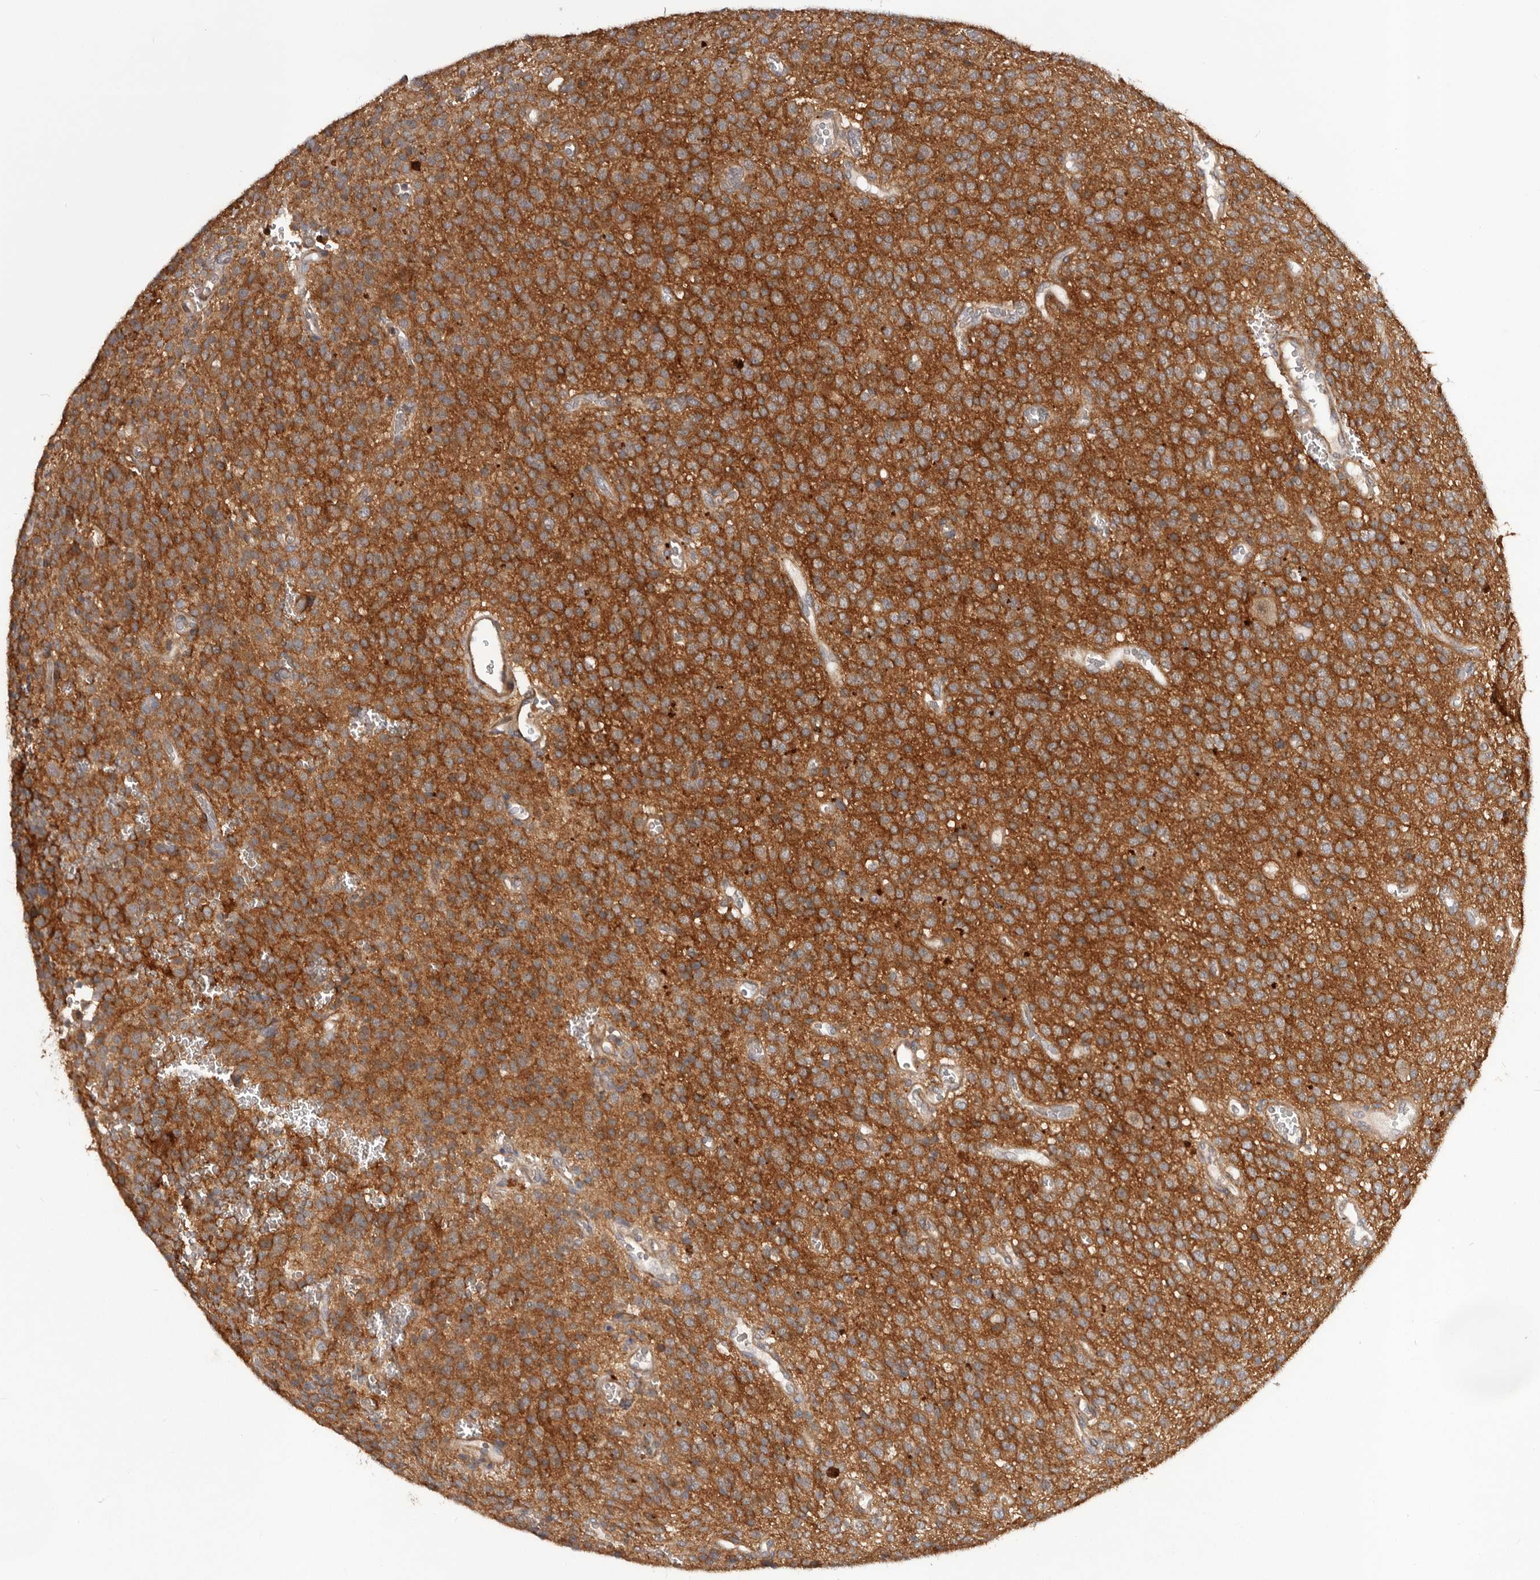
{"staining": {"intensity": "strong", "quantity": ">75%", "location": "cytoplasmic/membranous"}, "tissue": "glioma", "cell_type": "Tumor cells", "image_type": "cancer", "snomed": [{"axis": "morphology", "description": "Glioma, malignant, High grade"}, {"axis": "topography", "description": "Brain"}], "caption": "Malignant glioma (high-grade) stained for a protein shows strong cytoplasmic/membranous positivity in tumor cells.", "gene": "GLIPR2", "patient": {"sex": "male", "age": 34}}